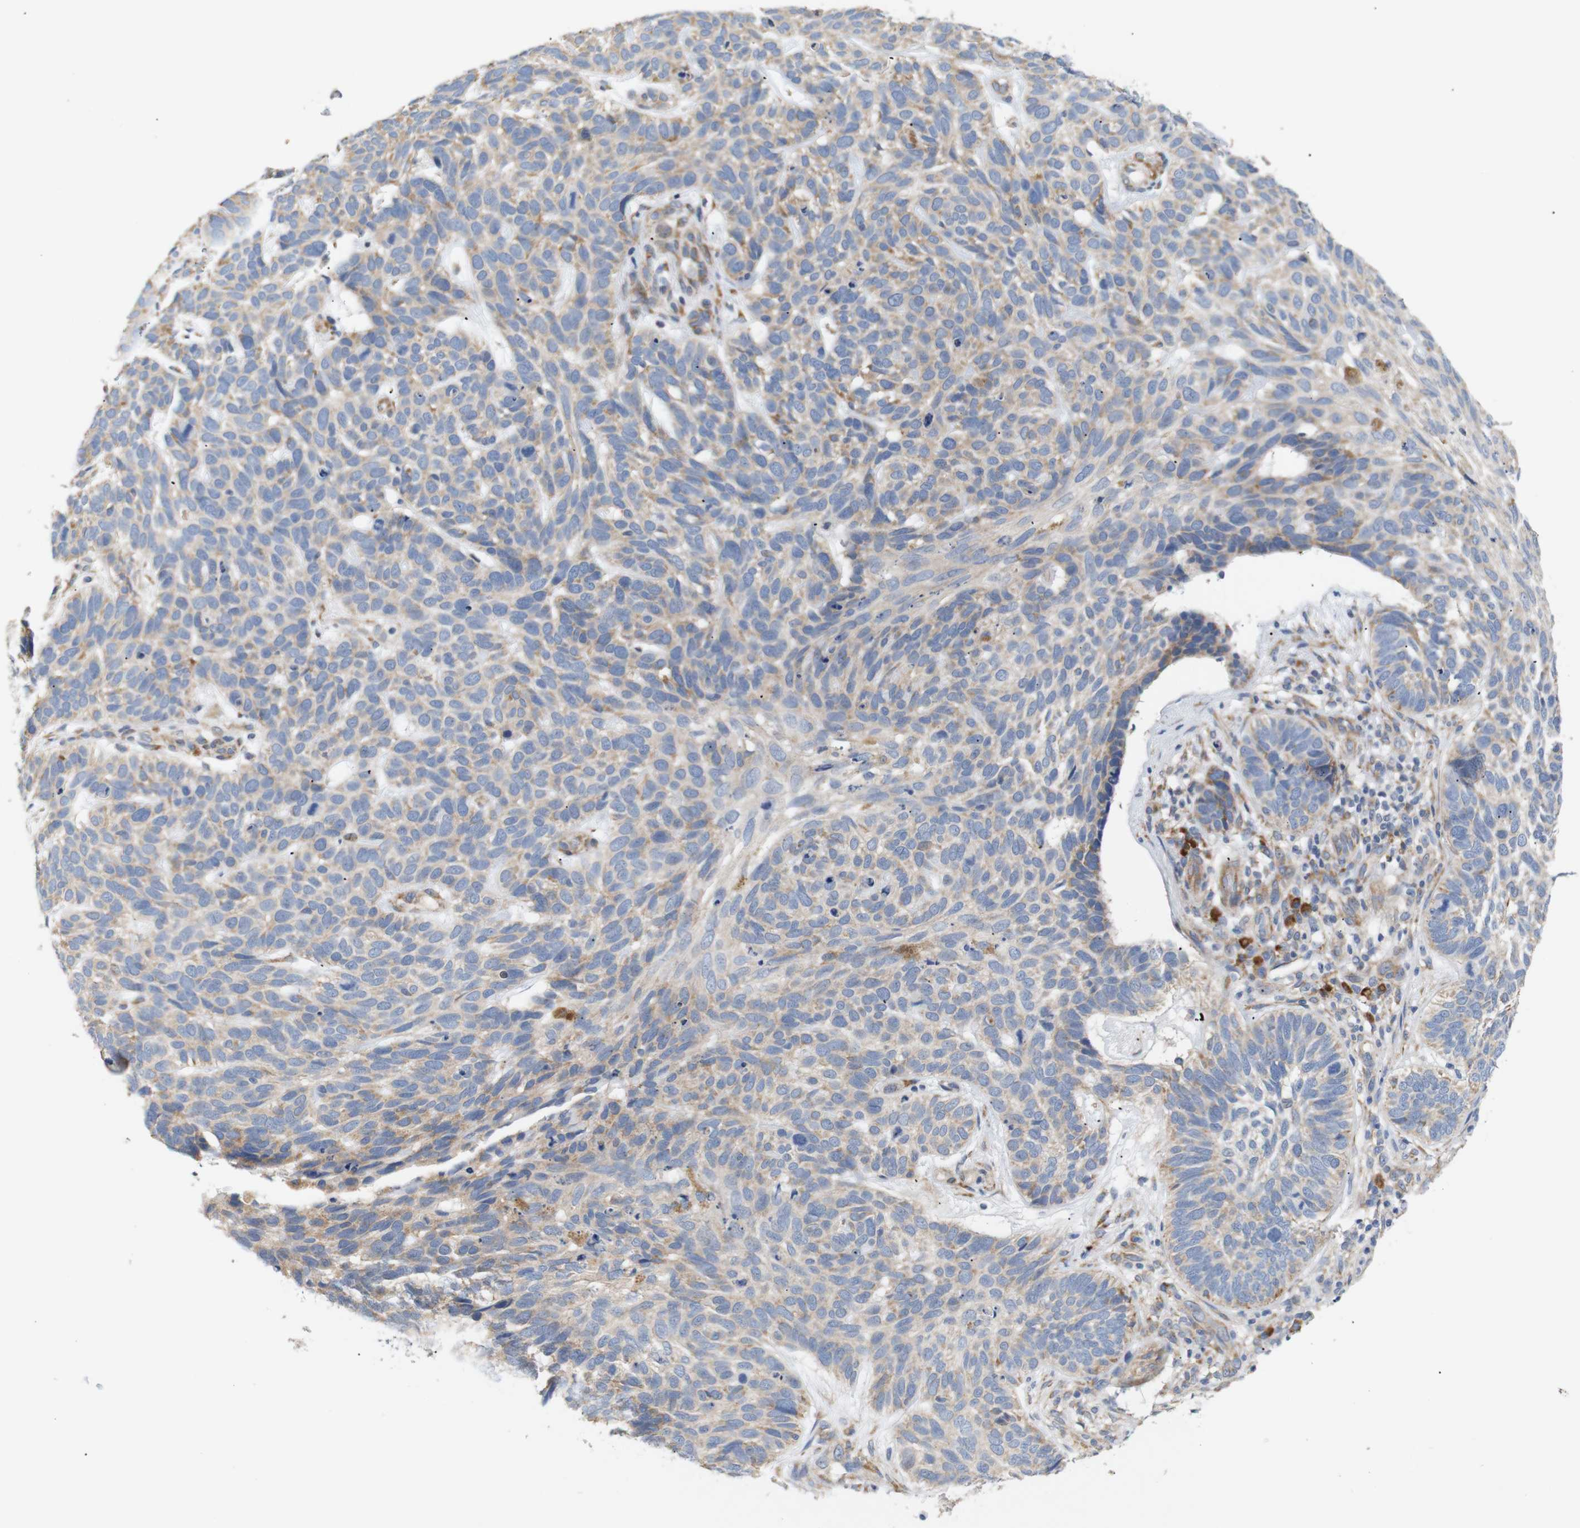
{"staining": {"intensity": "moderate", "quantity": ">75%", "location": "cytoplasmic/membranous"}, "tissue": "skin cancer", "cell_type": "Tumor cells", "image_type": "cancer", "snomed": [{"axis": "morphology", "description": "Basal cell carcinoma"}, {"axis": "topography", "description": "Skin"}], "caption": "A high-resolution histopathology image shows immunohistochemistry (IHC) staining of basal cell carcinoma (skin), which shows moderate cytoplasmic/membranous staining in about >75% of tumor cells.", "gene": "TRIM5", "patient": {"sex": "male", "age": 87}}